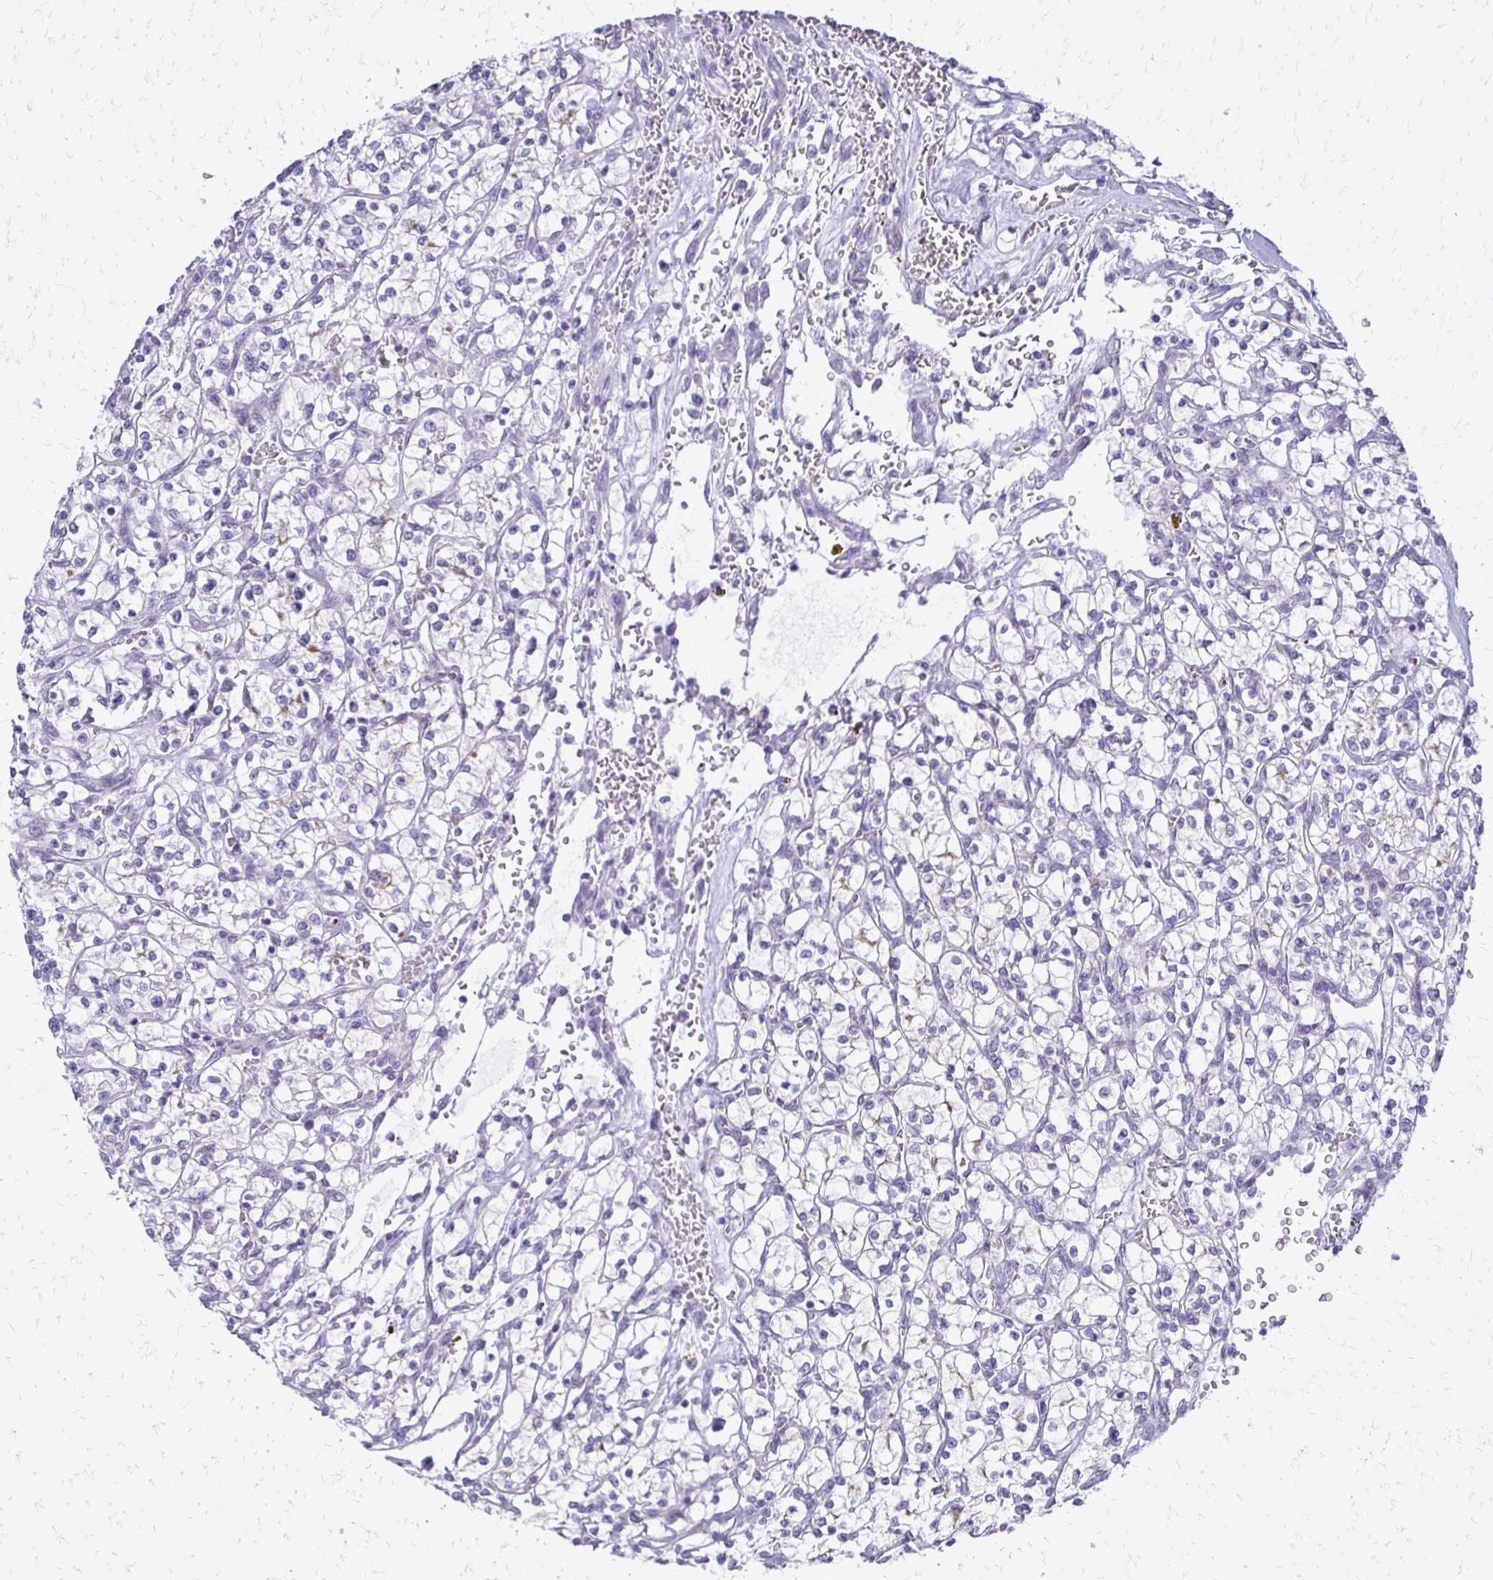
{"staining": {"intensity": "negative", "quantity": "none", "location": "none"}, "tissue": "renal cancer", "cell_type": "Tumor cells", "image_type": "cancer", "snomed": [{"axis": "morphology", "description": "Adenocarcinoma, NOS"}, {"axis": "topography", "description": "Kidney"}], "caption": "An image of human renal cancer is negative for staining in tumor cells. The staining was performed using DAB (3,3'-diaminobenzidine) to visualize the protein expression in brown, while the nuclei were stained in blue with hematoxylin (Magnification: 20x).", "gene": "EPYC", "patient": {"sex": "female", "age": 64}}